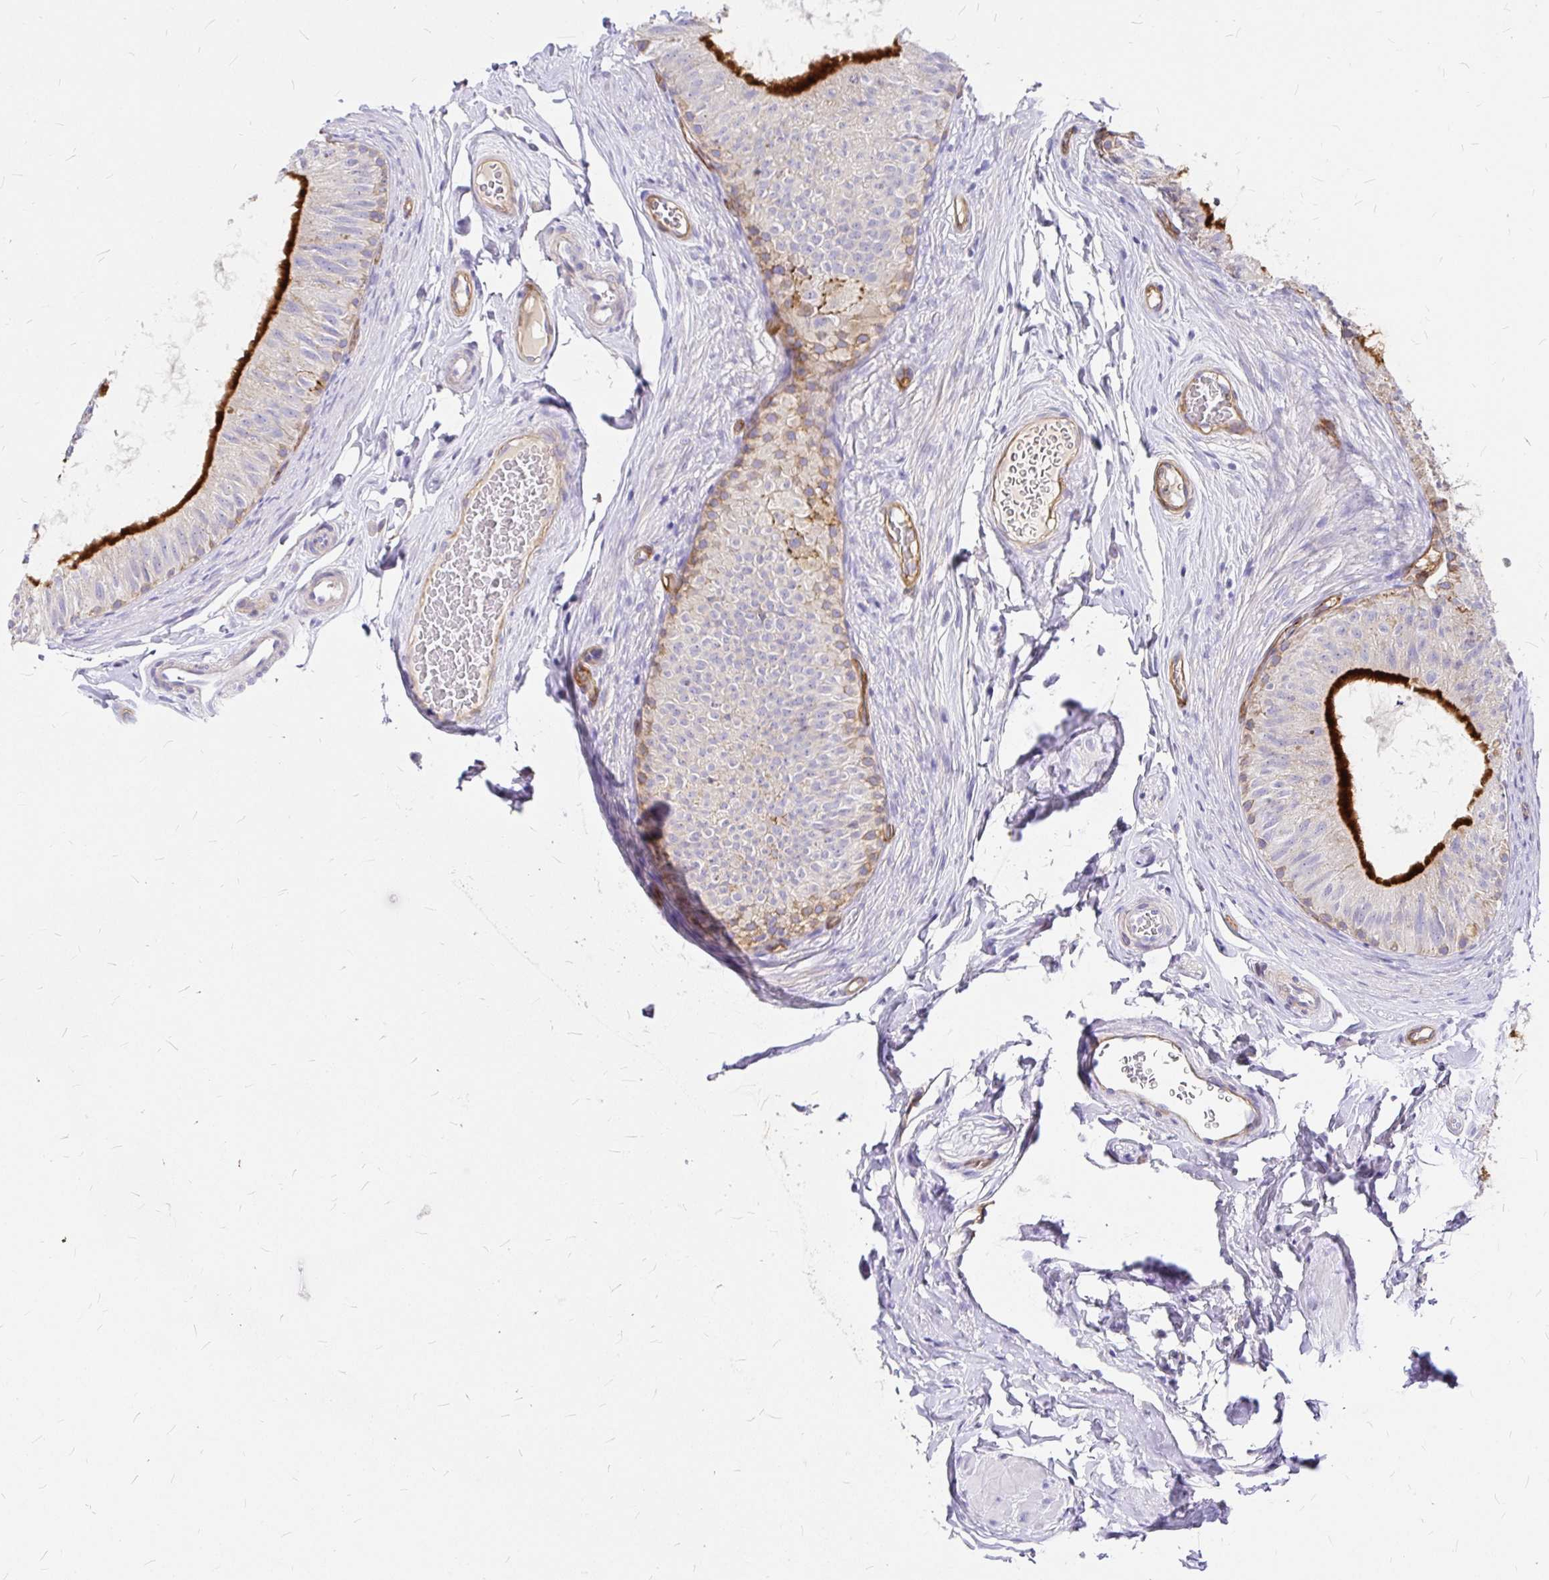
{"staining": {"intensity": "strong", "quantity": "25%-75%", "location": "cytoplasmic/membranous"}, "tissue": "epididymis", "cell_type": "Glandular cells", "image_type": "normal", "snomed": [{"axis": "morphology", "description": "Normal tissue, NOS"}, {"axis": "topography", "description": "Epididymis, spermatic cord, NOS"}, {"axis": "topography", "description": "Epididymis"}], "caption": "A high-resolution photomicrograph shows immunohistochemistry (IHC) staining of benign epididymis, which exhibits strong cytoplasmic/membranous expression in approximately 25%-75% of glandular cells. (IHC, brightfield microscopy, high magnification).", "gene": "MYO1B", "patient": {"sex": "male", "age": 31}}